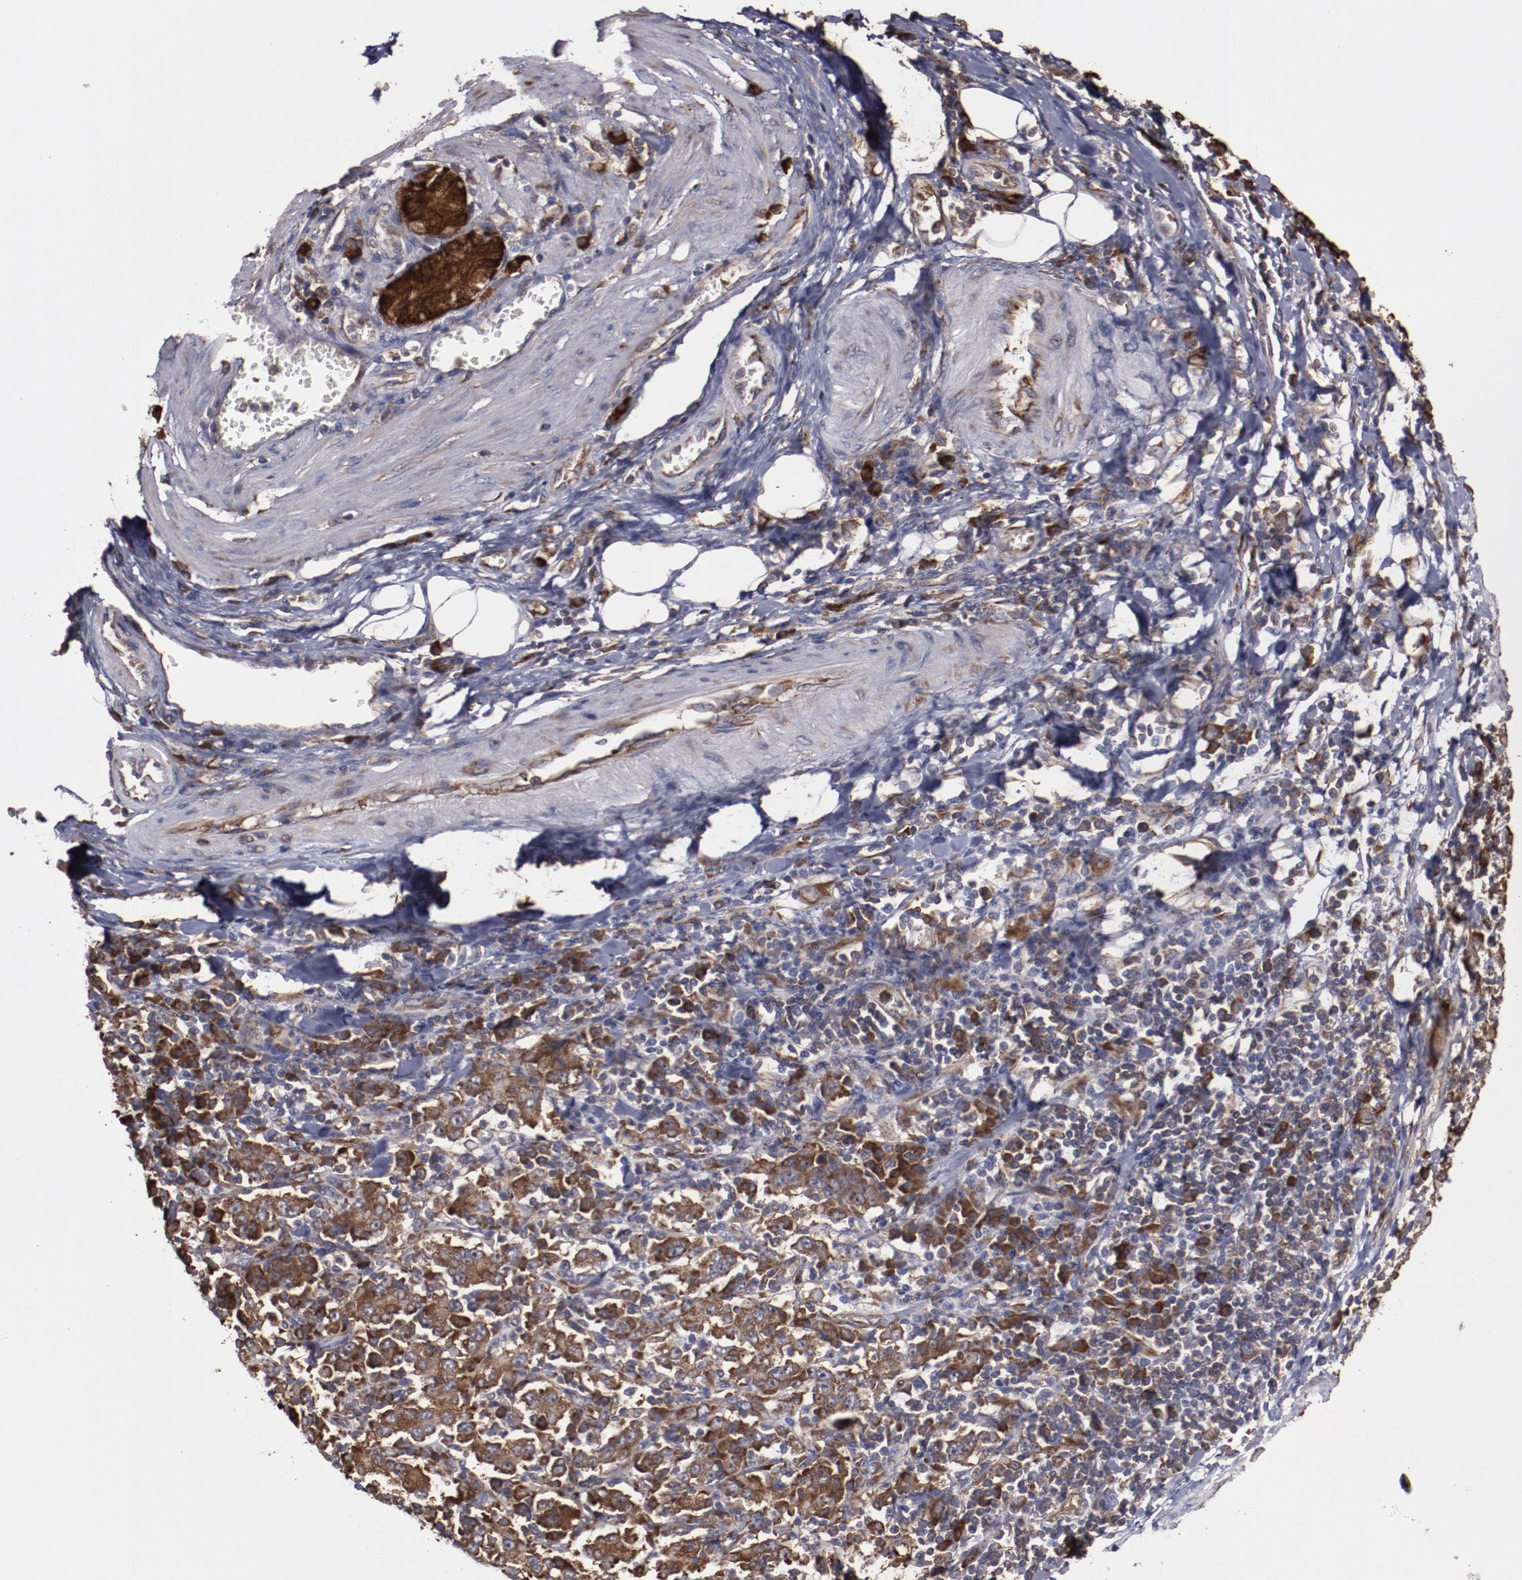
{"staining": {"intensity": "strong", "quantity": ">75%", "location": "cytoplasmic/membranous"}, "tissue": "stomach cancer", "cell_type": "Tumor cells", "image_type": "cancer", "snomed": [{"axis": "morphology", "description": "Normal tissue, NOS"}, {"axis": "morphology", "description": "Adenocarcinoma, NOS"}, {"axis": "topography", "description": "Stomach, upper"}, {"axis": "topography", "description": "Stomach"}], "caption": "Stomach cancer (adenocarcinoma) stained with DAB immunohistochemistry demonstrates high levels of strong cytoplasmic/membranous positivity in about >75% of tumor cells.", "gene": "RPS4Y1", "patient": {"sex": "male", "age": 59}}